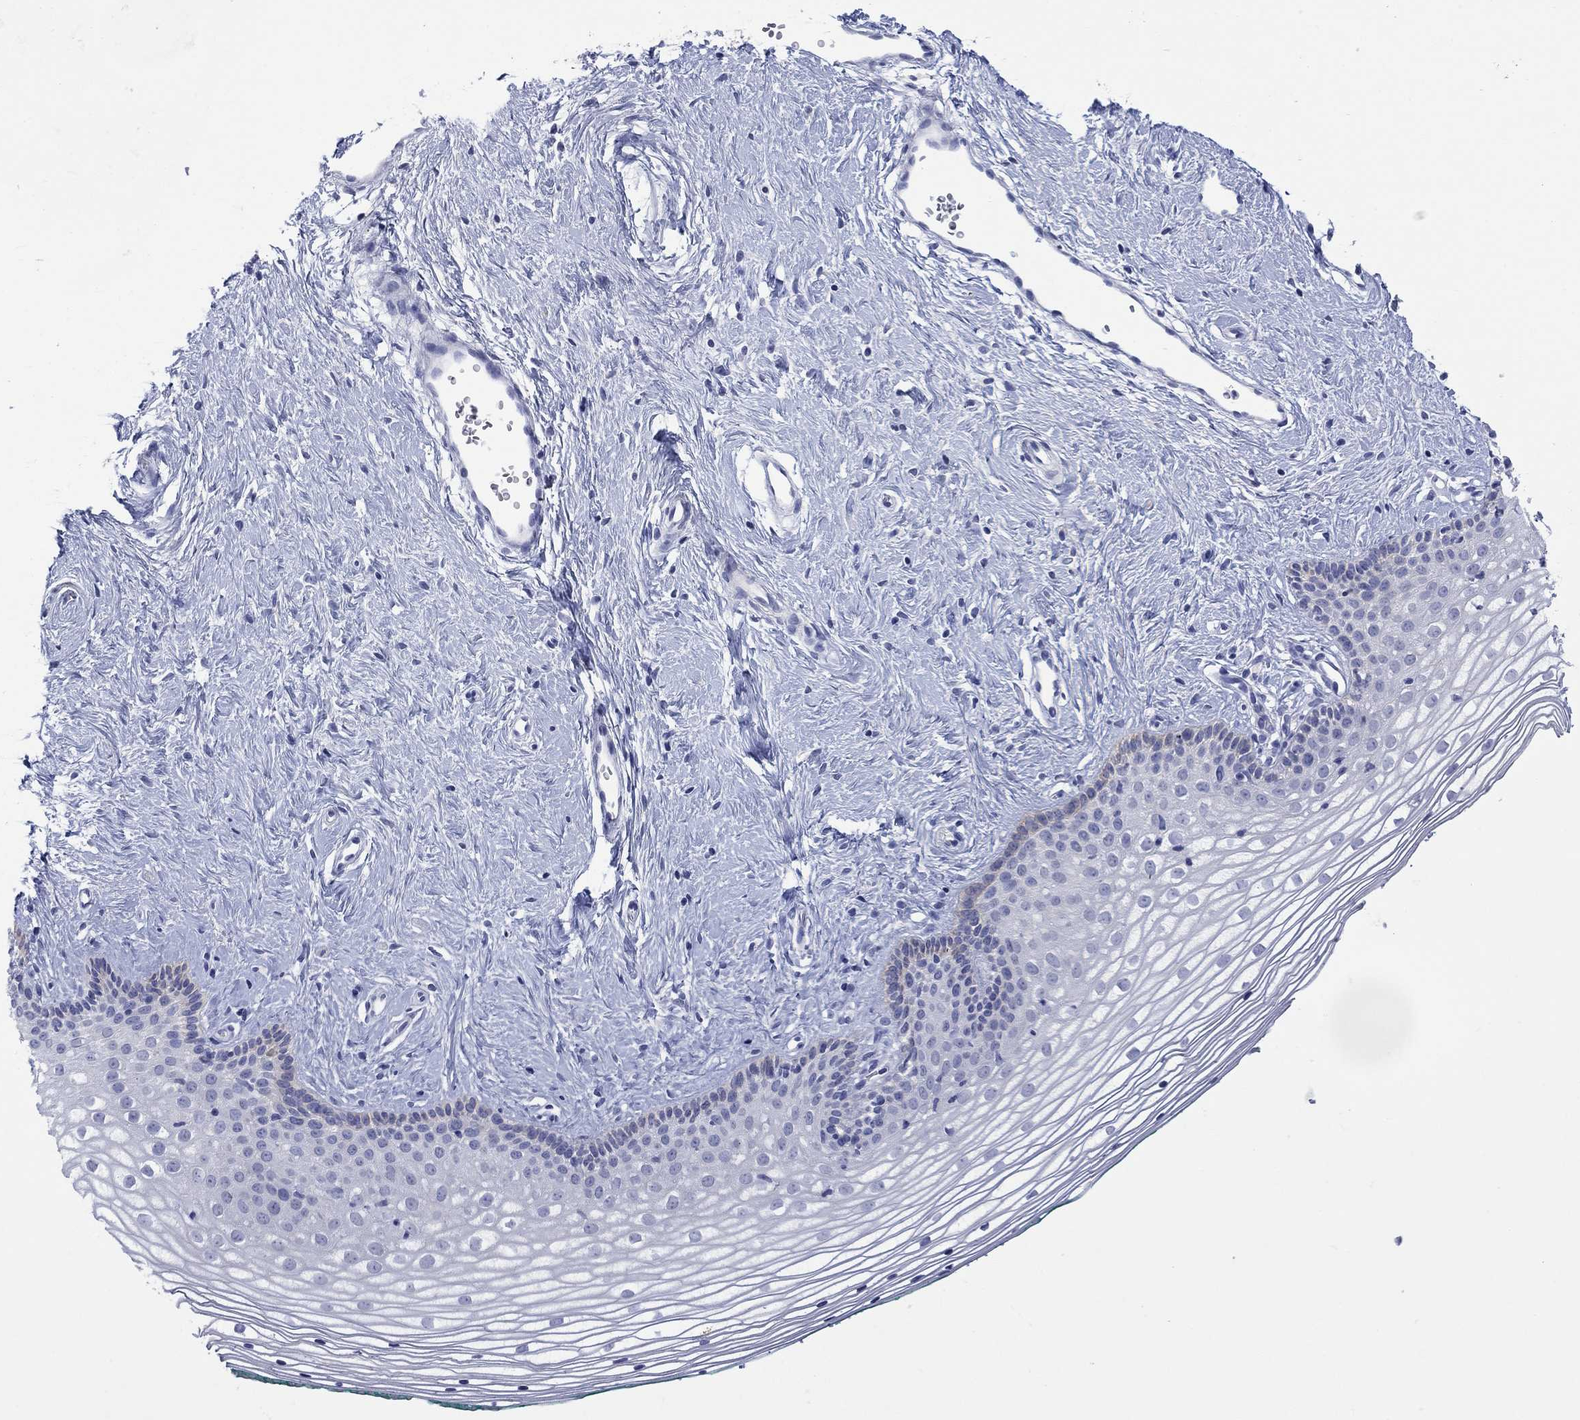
{"staining": {"intensity": "negative", "quantity": "none", "location": "none"}, "tissue": "vagina", "cell_type": "Squamous epithelial cells", "image_type": "normal", "snomed": [{"axis": "morphology", "description": "Normal tissue, NOS"}, {"axis": "topography", "description": "Vagina"}], "caption": "The photomicrograph reveals no significant expression in squamous epithelial cells of vagina.", "gene": "PTPRZ1", "patient": {"sex": "female", "age": 36}}